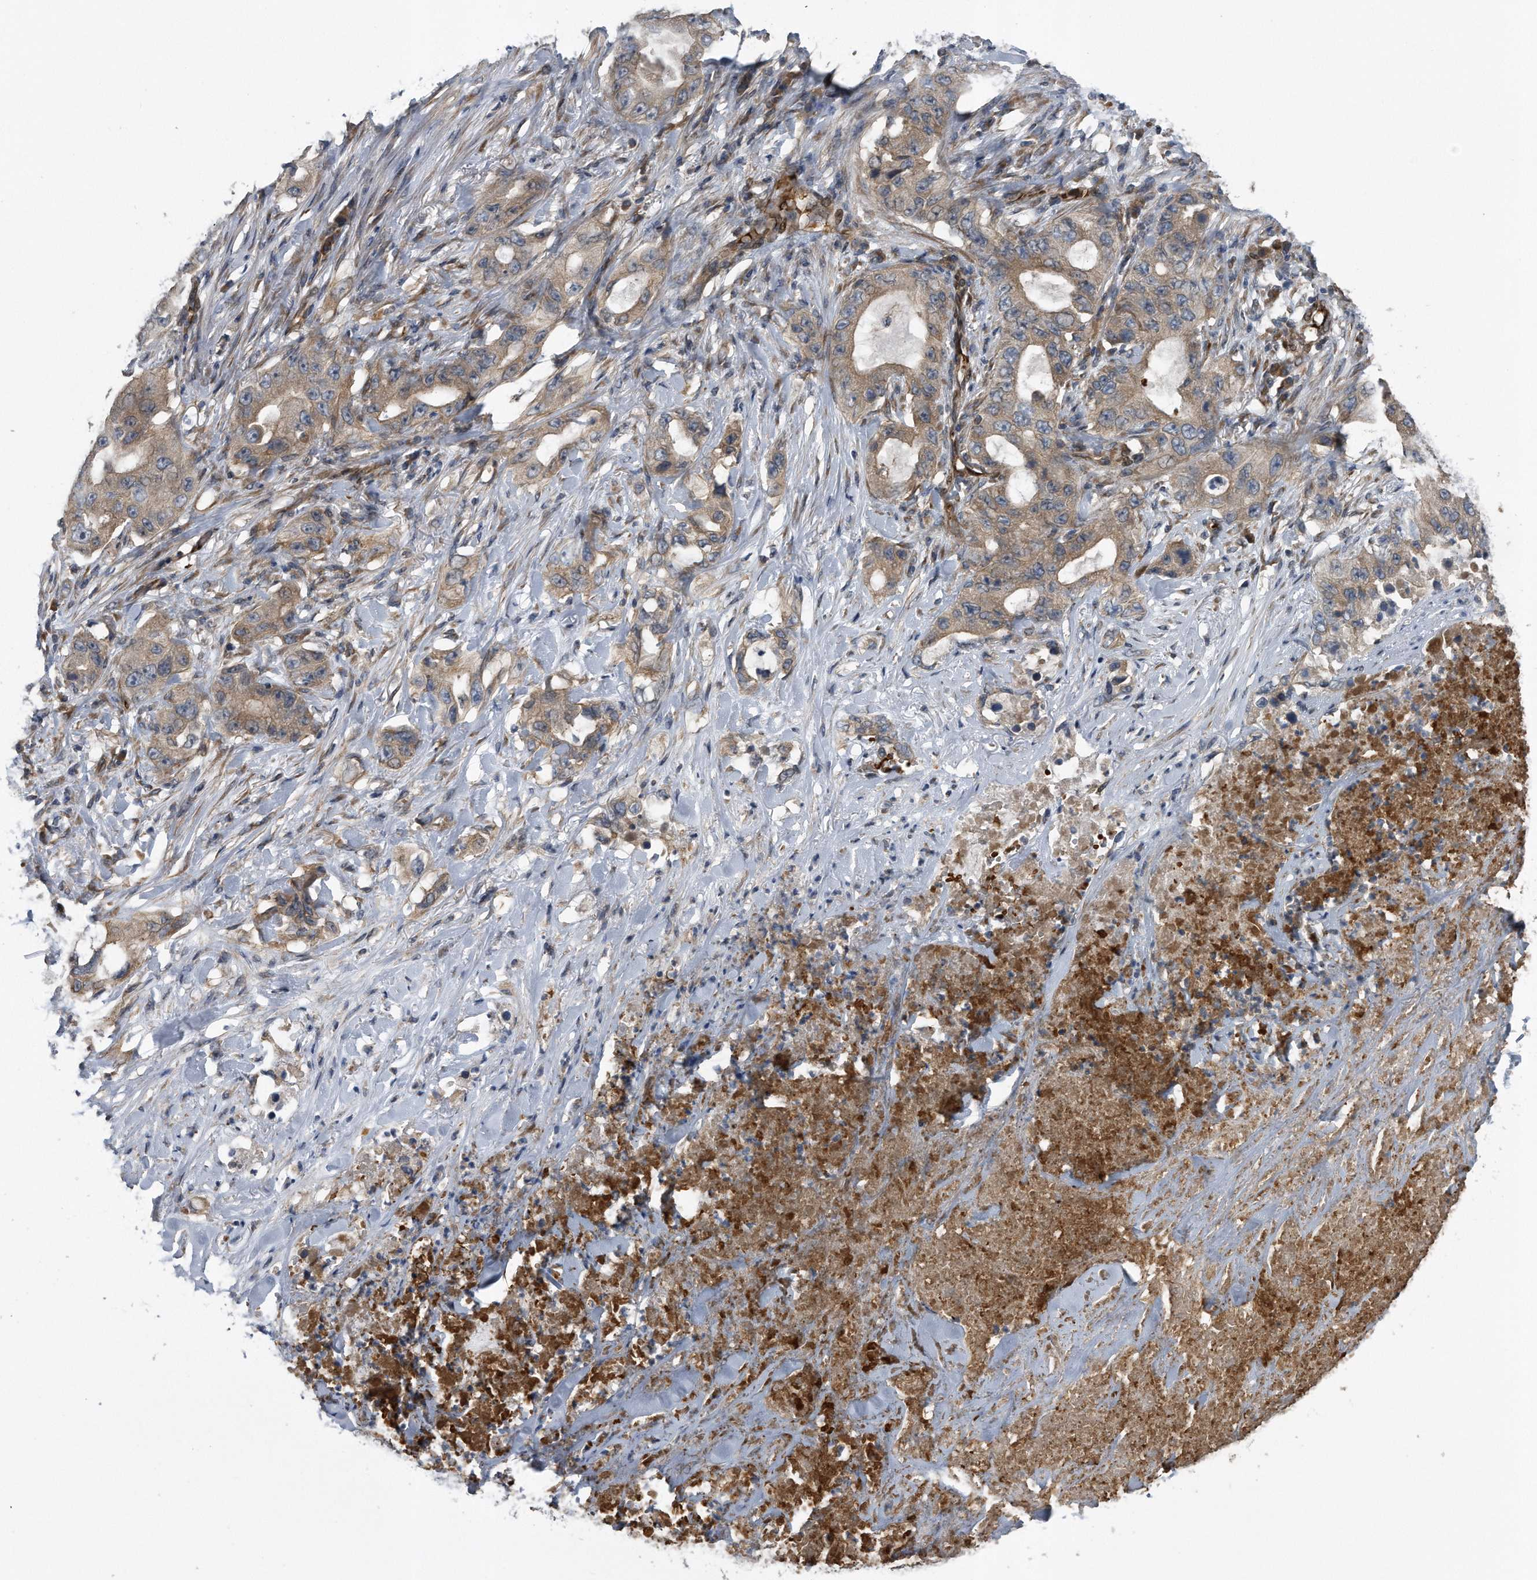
{"staining": {"intensity": "weak", "quantity": "25%-75%", "location": "cytoplasmic/membranous"}, "tissue": "lung cancer", "cell_type": "Tumor cells", "image_type": "cancer", "snomed": [{"axis": "morphology", "description": "Adenocarcinoma, NOS"}, {"axis": "topography", "description": "Lung"}], "caption": "High-power microscopy captured an immunohistochemistry photomicrograph of lung adenocarcinoma, revealing weak cytoplasmic/membranous positivity in approximately 25%-75% of tumor cells. The staining was performed using DAB, with brown indicating positive protein expression. Nuclei are stained blue with hematoxylin.", "gene": "ZNF79", "patient": {"sex": "female", "age": 51}}